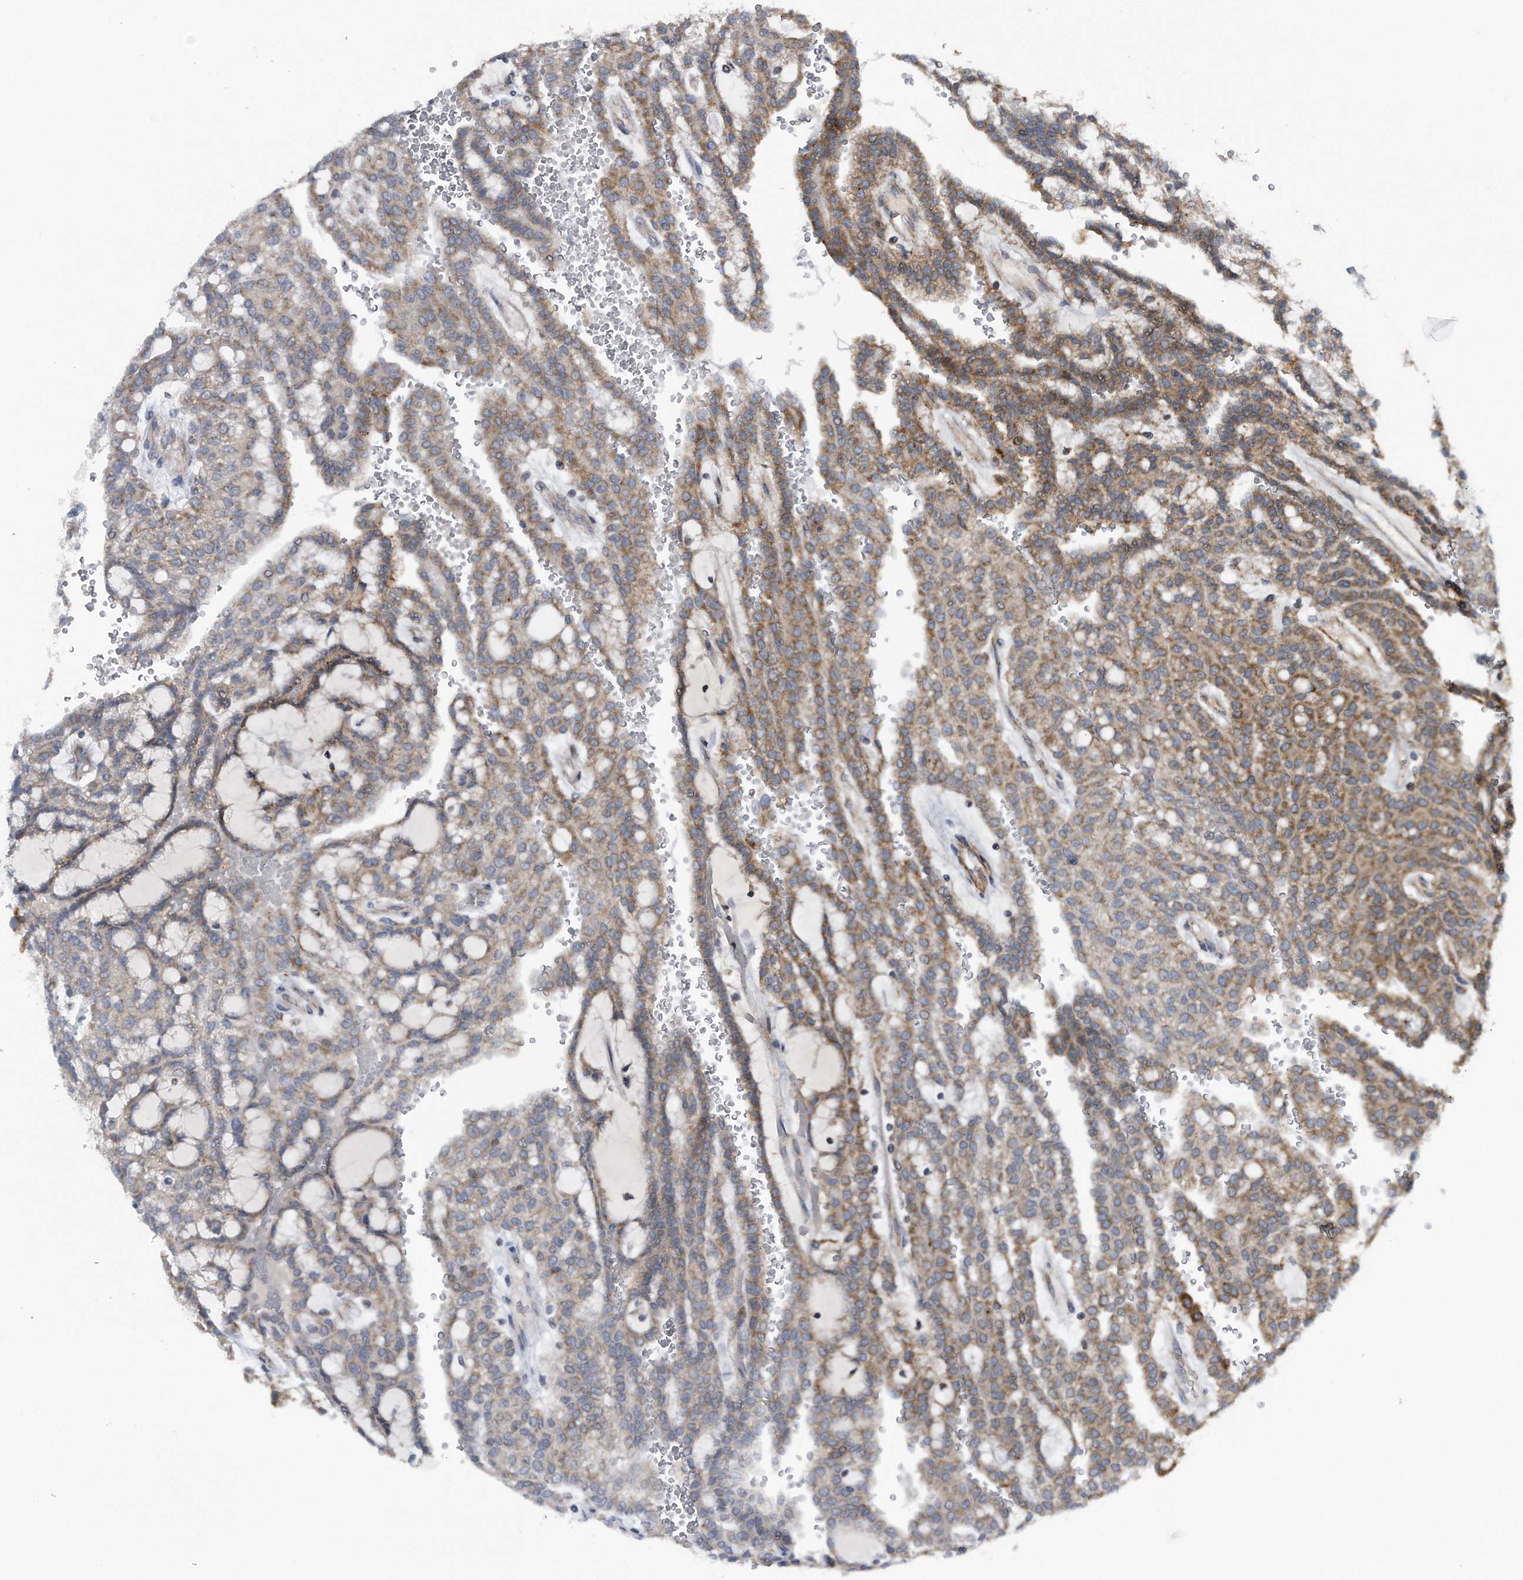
{"staining": {"intensity": "moderate", "quantity": "25%-75%", "location": "cytoplasmic/membranous"}, "tissue": "renal cancer", "cell_type": "Tumor cells", "image_type": "cancer", "snomed": [{"axis": "morphology", "description": "Adenocarcinoma, NOS"}, {"axis": "topography", "description": "Kidney"}], "caption": "Immunohistochemistry (IHC) image of human renal adenocarcinoma stained for a protein (brown), which exhibits medium levels of moderate cytoplasmic/membranous staining in about 25%-75% of tumor cells.", "gene": "LYRM4", "patient": {"sex": "male", "age": 63}}